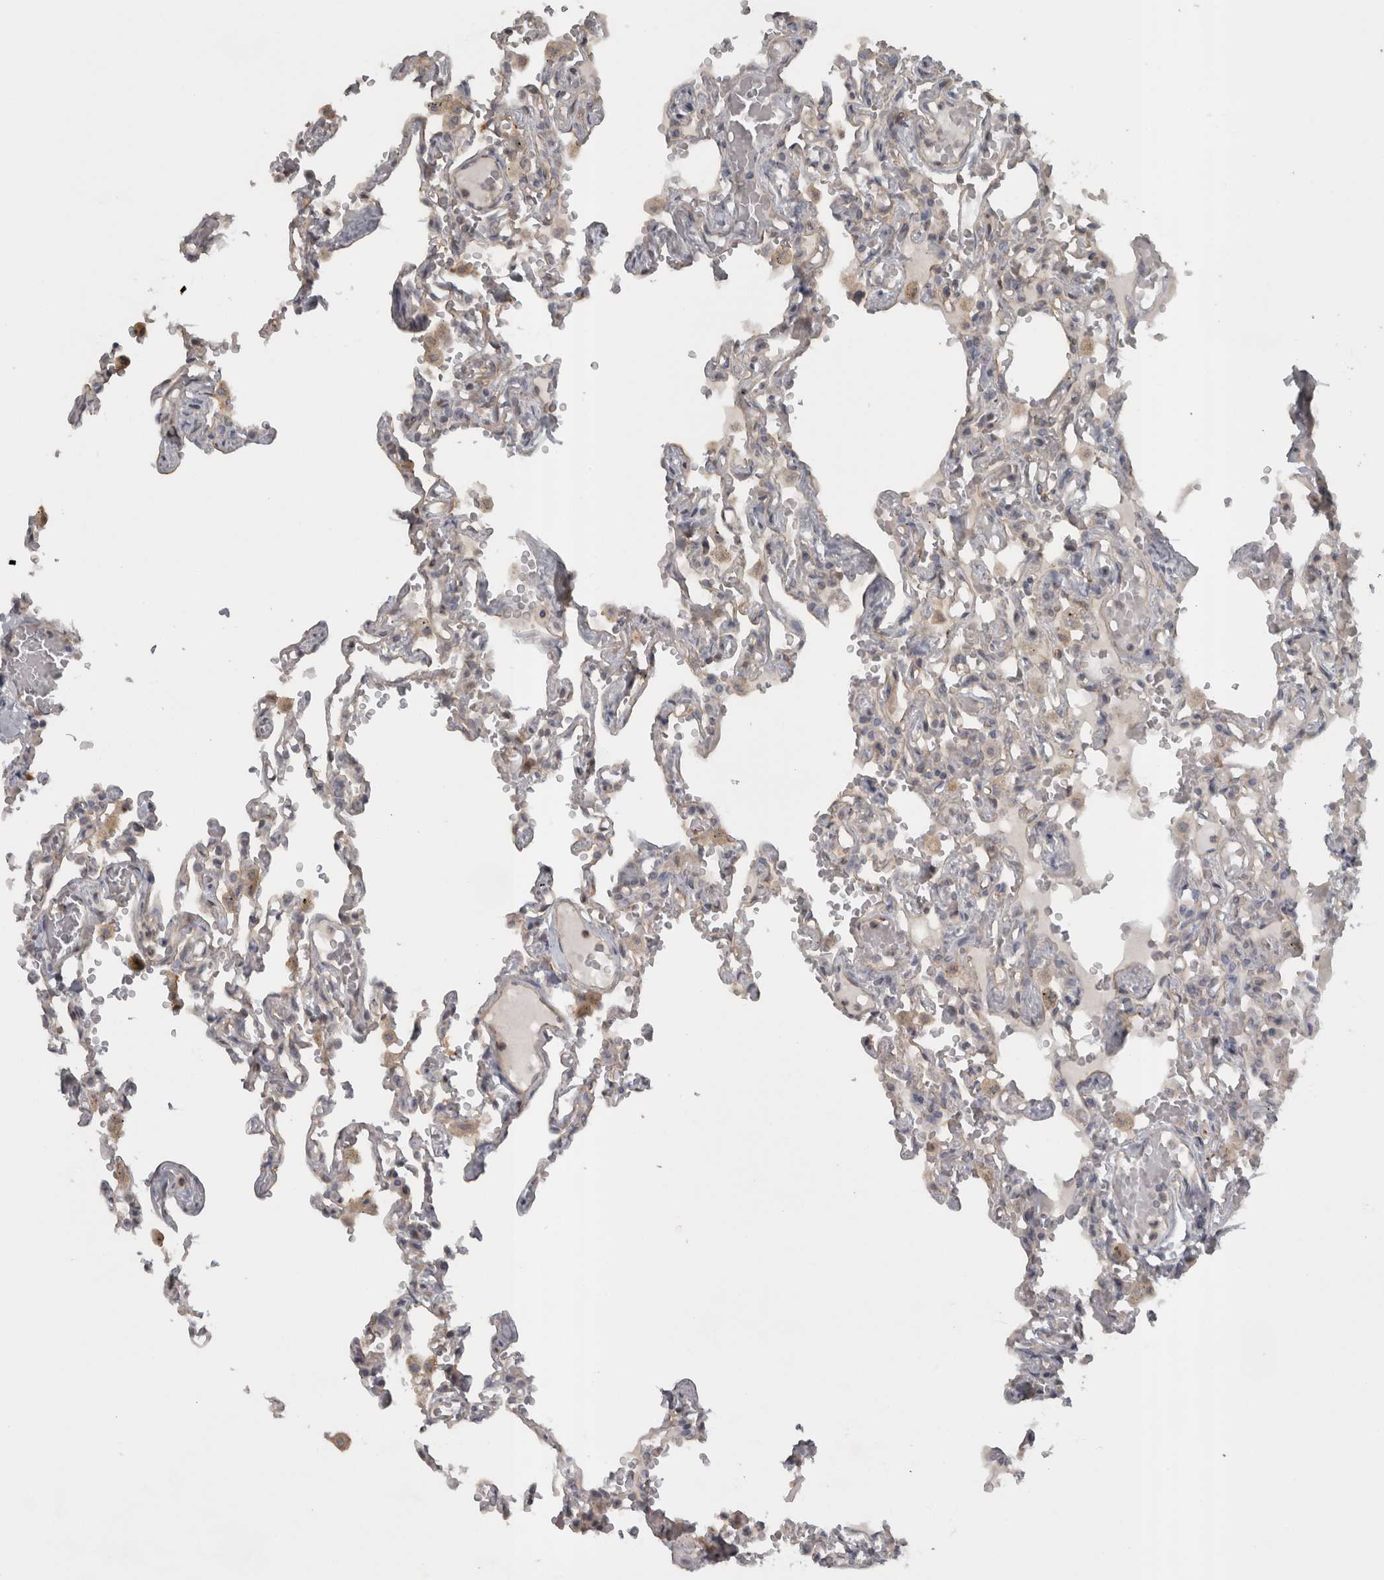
{"staining": {"intensity": "negative", "quantity": "none", "location": "none"}, "tissue": "lung", "cell_type": "Alveolar cells", "image_type": "normal", "snomed": [{"axis": "morphology", "description": "Normal tissue, NOS"}, {"axis": "topography", "description": "Lung"}], "caption": "This is an immunohistochemistry (IHC) histopathology image of unremarkable lung. There is no expression in alveolar cells.", "gene": "SLCO5A1", "patient": {"sex": "male", "age": 21}}